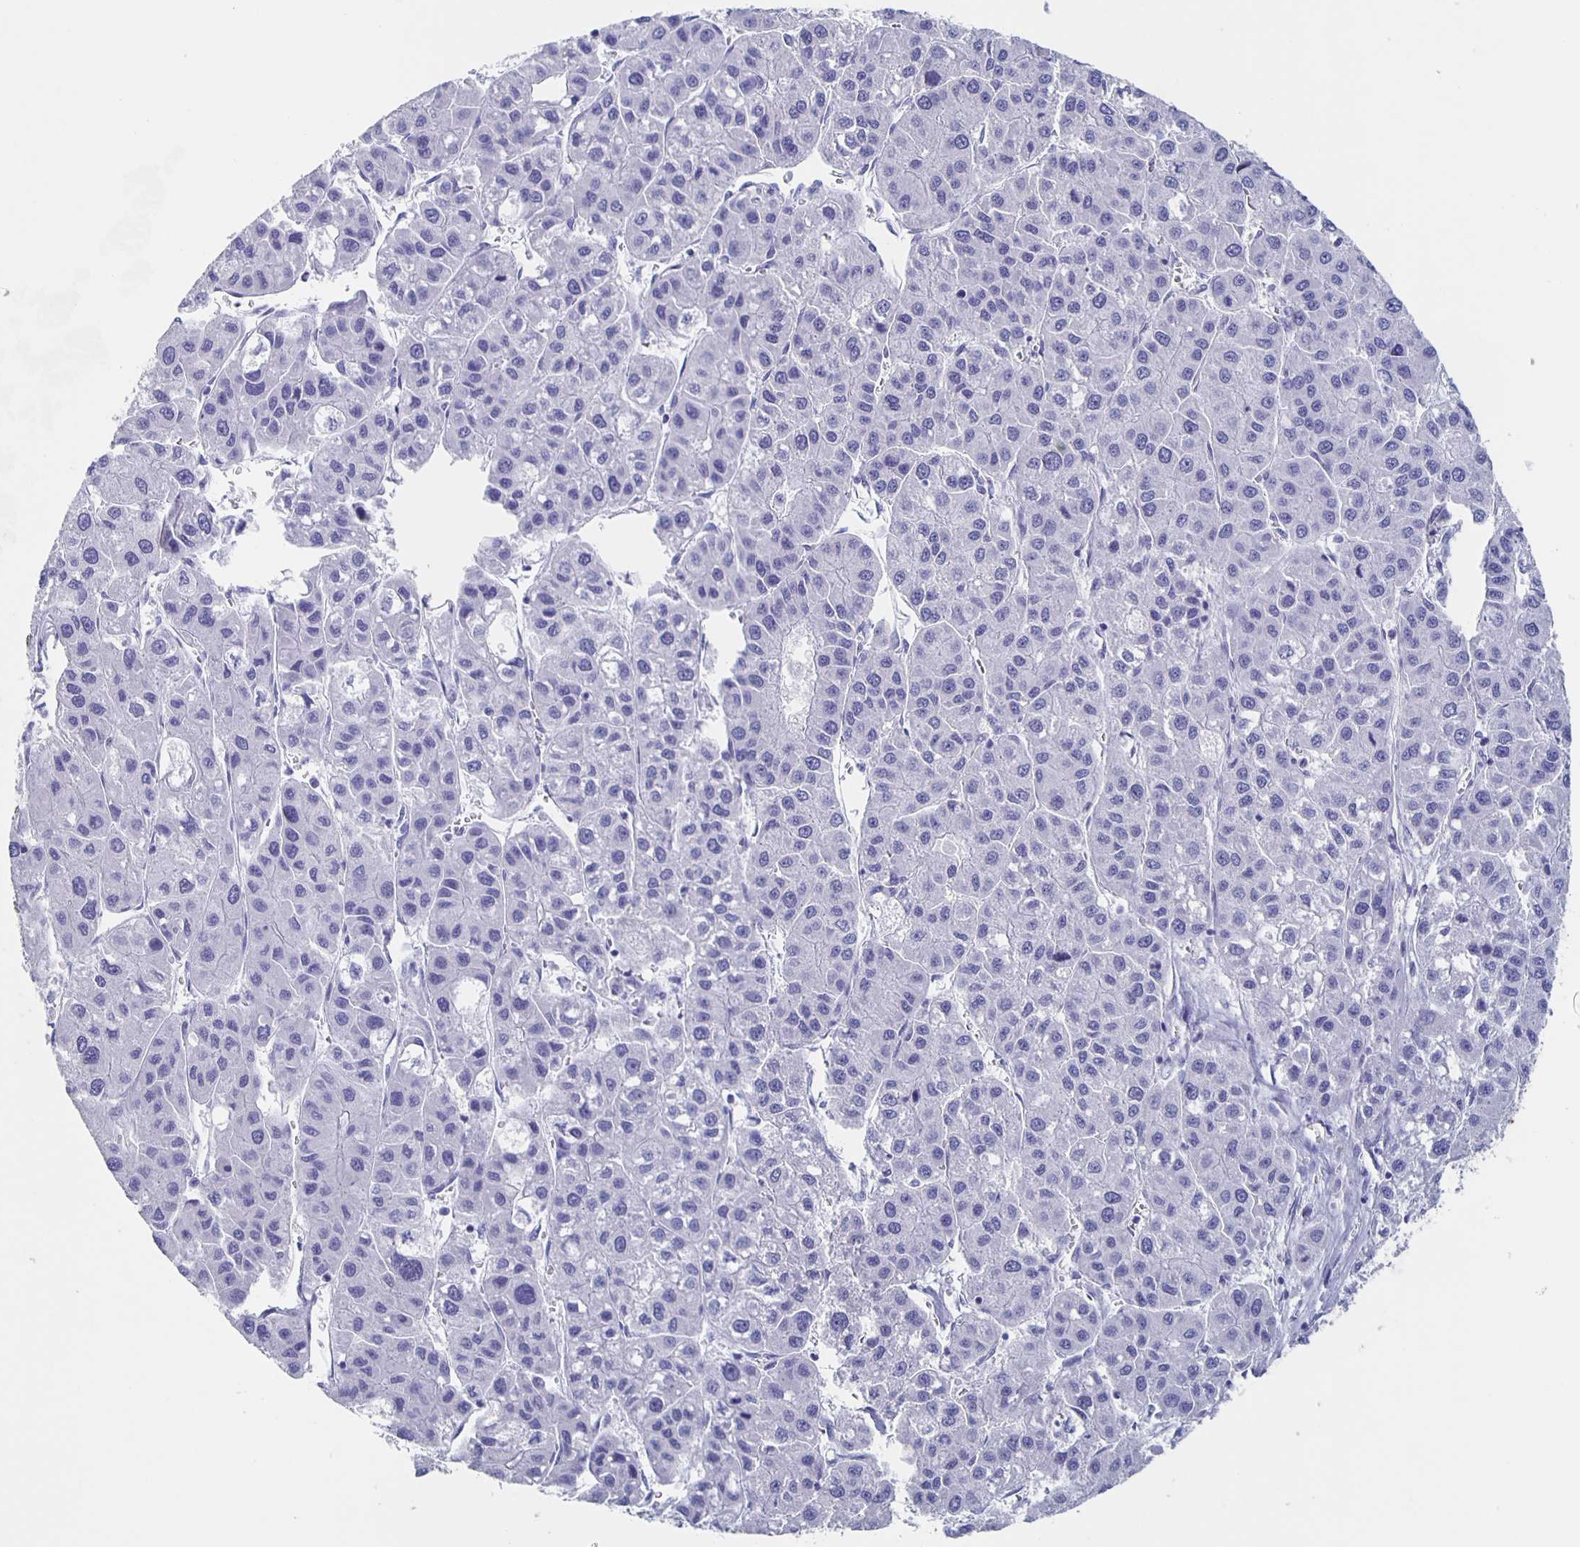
{"staining": {"intensity": "negative", "quantity": "none", "location": "none"}, "tissue": "liver cancer", "cell_type": "Tumor cells", "image_type": "cancer", "snomed": [{"axis": "morphology", "description": "Carcinoma, Hepatocellular, NOS"}, {"axis": "topography", "description": "Liver"}], "caption": "This is an immunohistochemistry (IHC) histopathology image of human liver cancer (hepatocellular carcinoma). There is no expression in tumor cells.", "gene": "SLC34A2", "patient": {"sex": "male", "age": 73}}